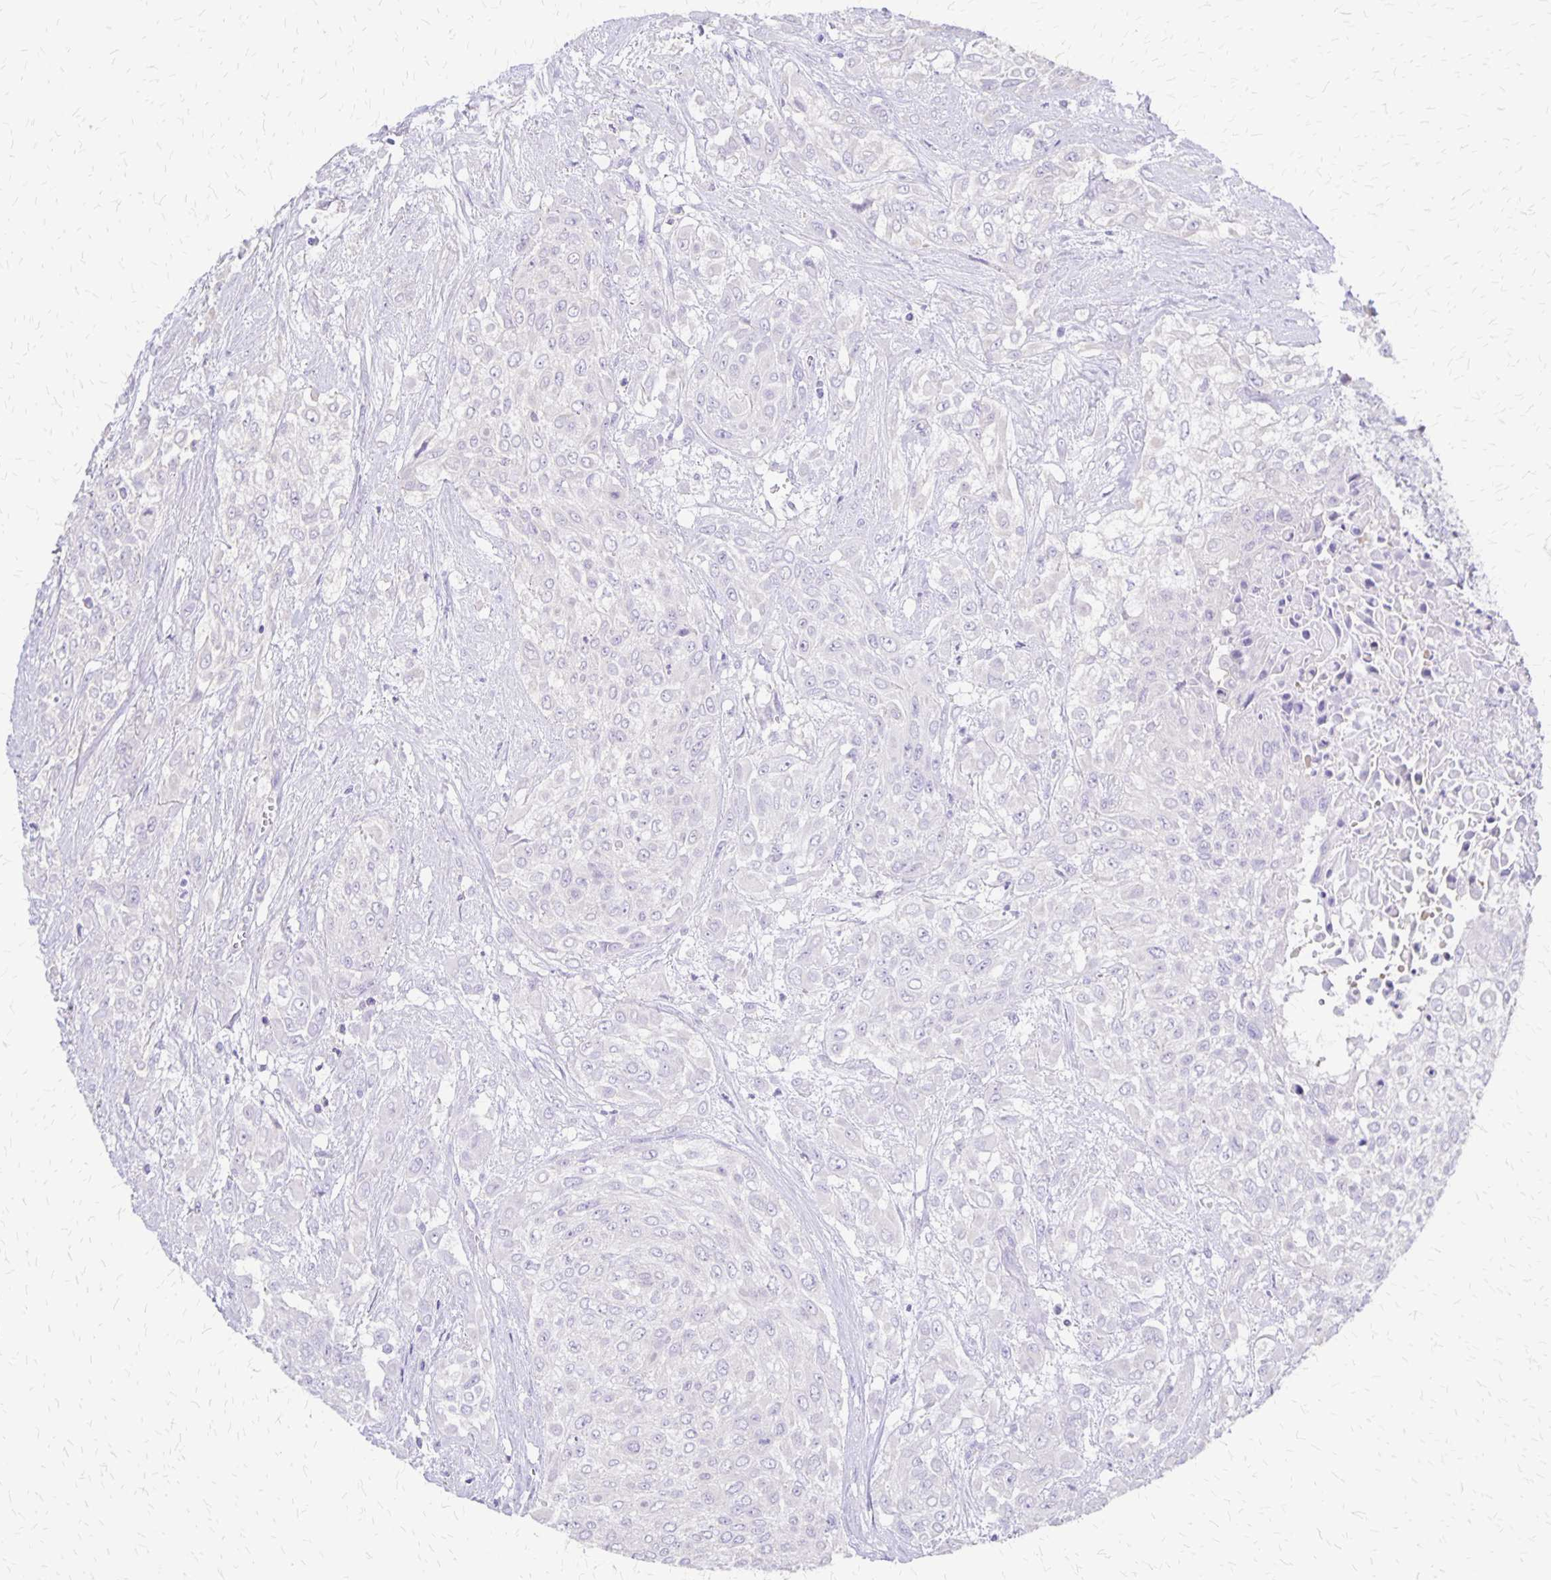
{"staining": {"intensity": "negative", "quantity": "none", "location": "none"}, "tissue": "urothelial cancer", "cell_type": "Tumor cells", "image_type": "cancer", "snomed": [{"axis": "morphology", "description": "Urothelial carcinoma, High grade"}, {"axis": "topography", "description": "Urinary bladder"}], "caption": "Tumor cells show no significant protein positivity in urothelial cancer.", "gene": "SI", "patient": {"sex": "male", "age": 57}}